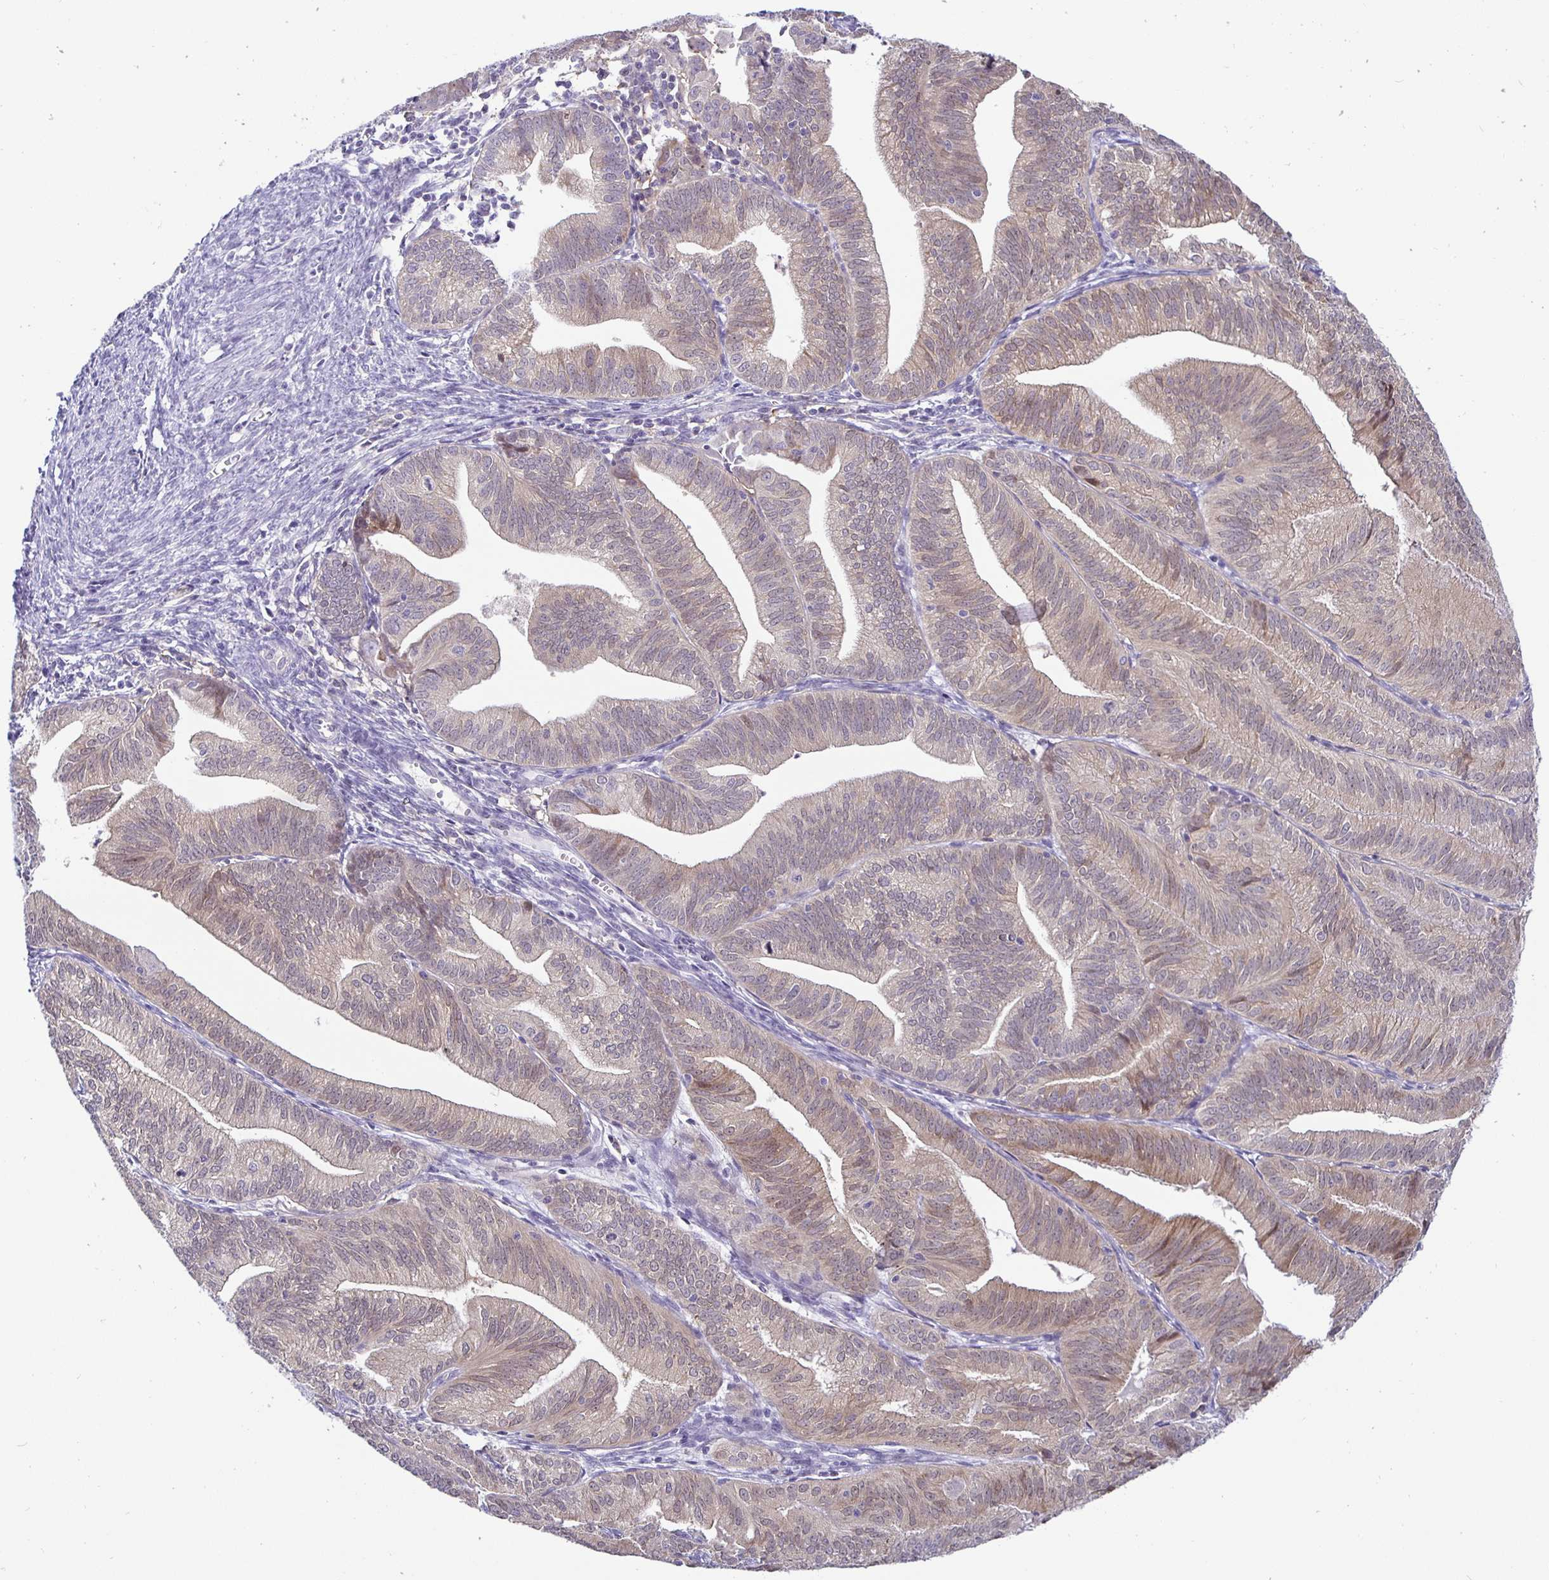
{"staining": {"intensity": "weak", "quantity": "25%-75%", "location": "cytoplasmic/membranous"}, "tissue": "endometrial cancer", "cell_type": "Tumor cells", "image_type": "cancer", "snomed": [{"axis": "morphology", "description": "Adenocarcinoma, NOS"}, {"axis": "topography", "description": "Endometrium"}], "caption": "Tumor cells demonstrate low levels of weak cytoplasmic/membranous positivity in about 25%-75% of cells in human endometrial adenocarcinoma.", "gene": "SIRPA", "patient": {"sex": "female", "age": 70}}